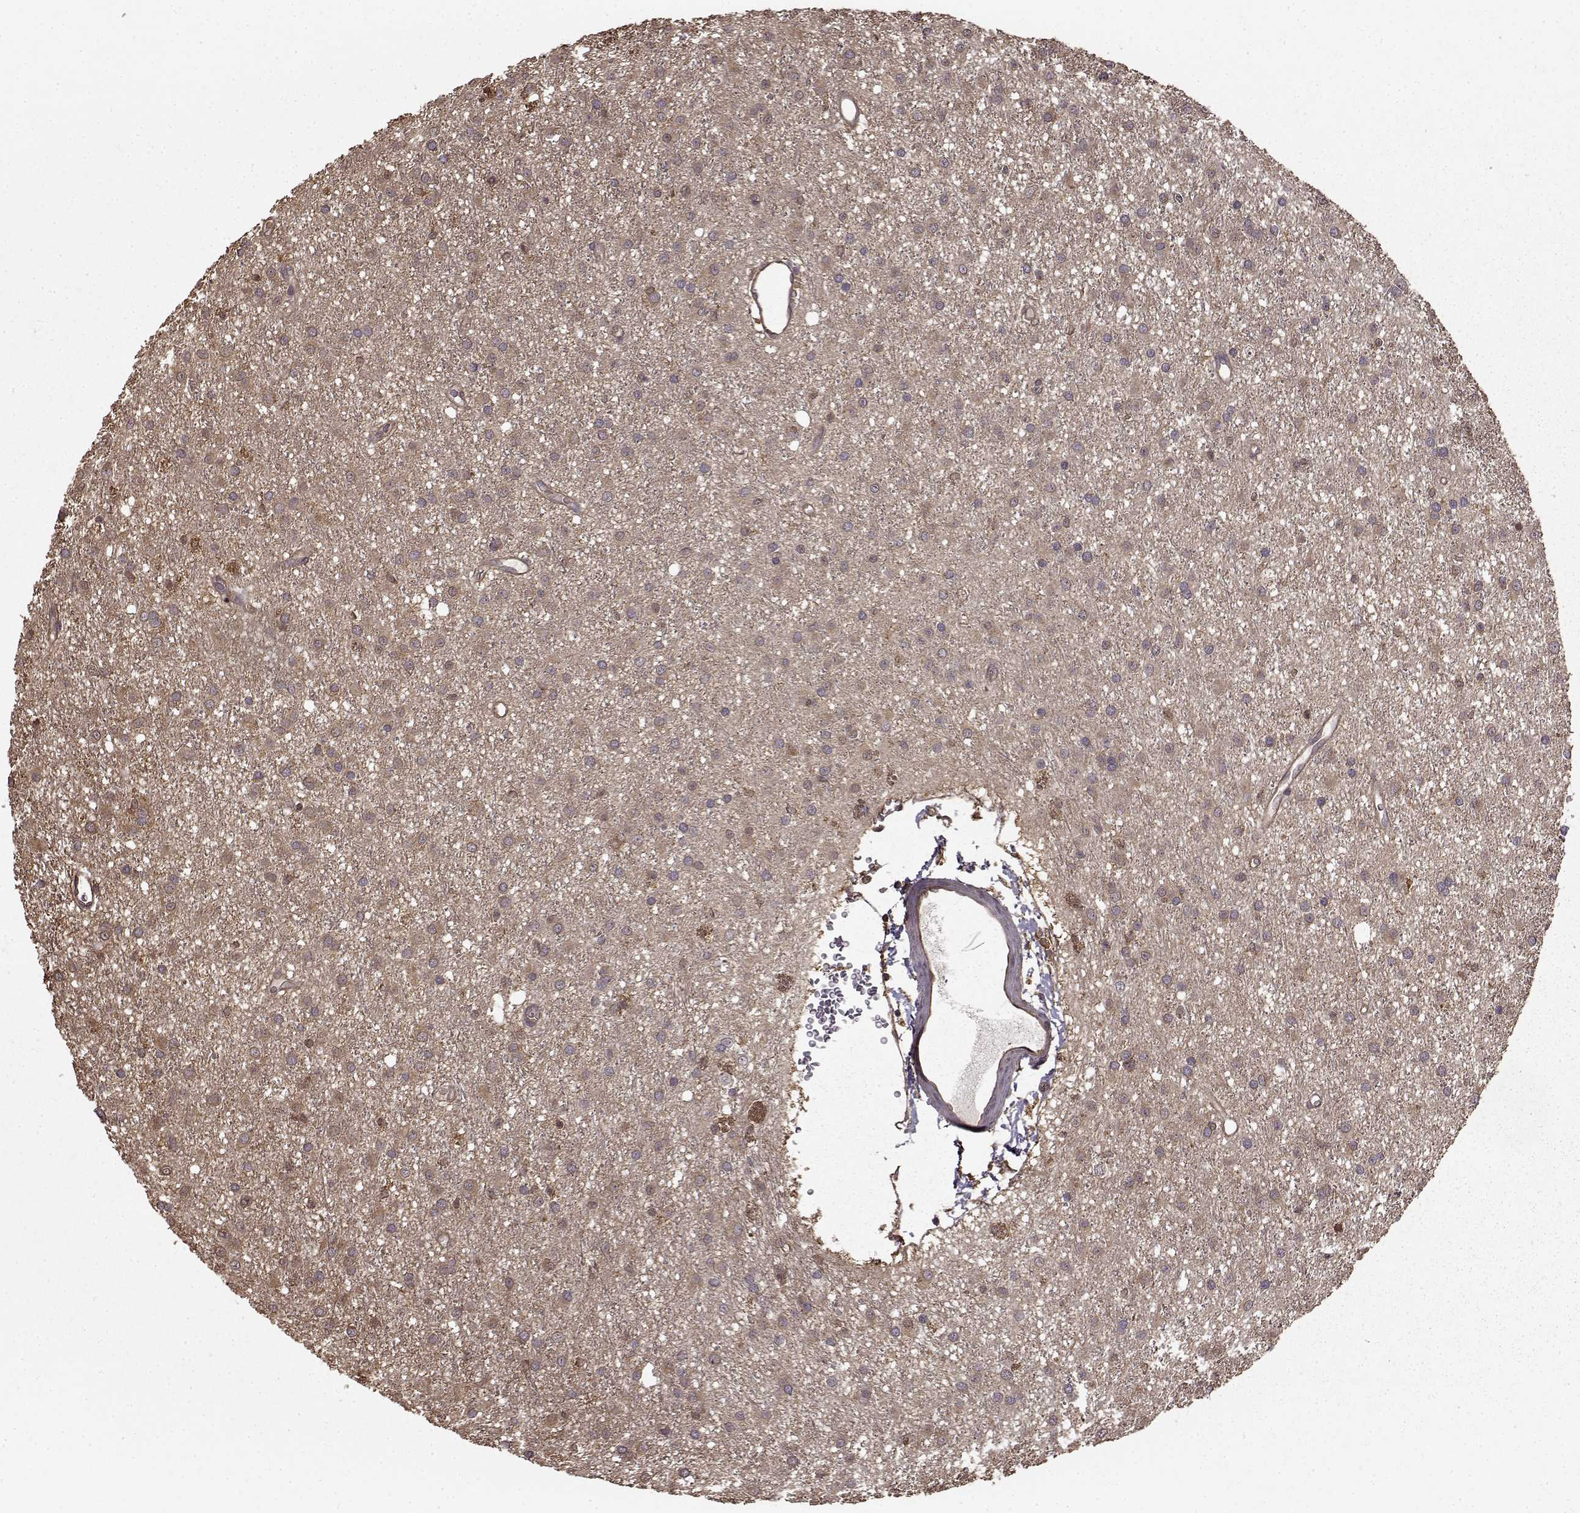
{"staining": {"intensity": "negative", "quantity": "none", "location": "none"}, "tissue": "glioma", "cell_type": "Tumor cells", "image_type": "cancer", "snomed": [{"axis": "morphology", "description": "Glioma, malignant, Low grade"}, {"axis": "topography", "description": "Brain"}], "caption": "This is a micrograph of immunohistochemistry staining of malignant glioma (low-grade), which shows no staining in tumor cells. (DAB (3,3'-diaminobenzidine) immunohistochemistry visualized using brightfield microscopy, high magnification).", "gene": "NME1-NME2", "patient": {"sex": "male", "age": 27}}